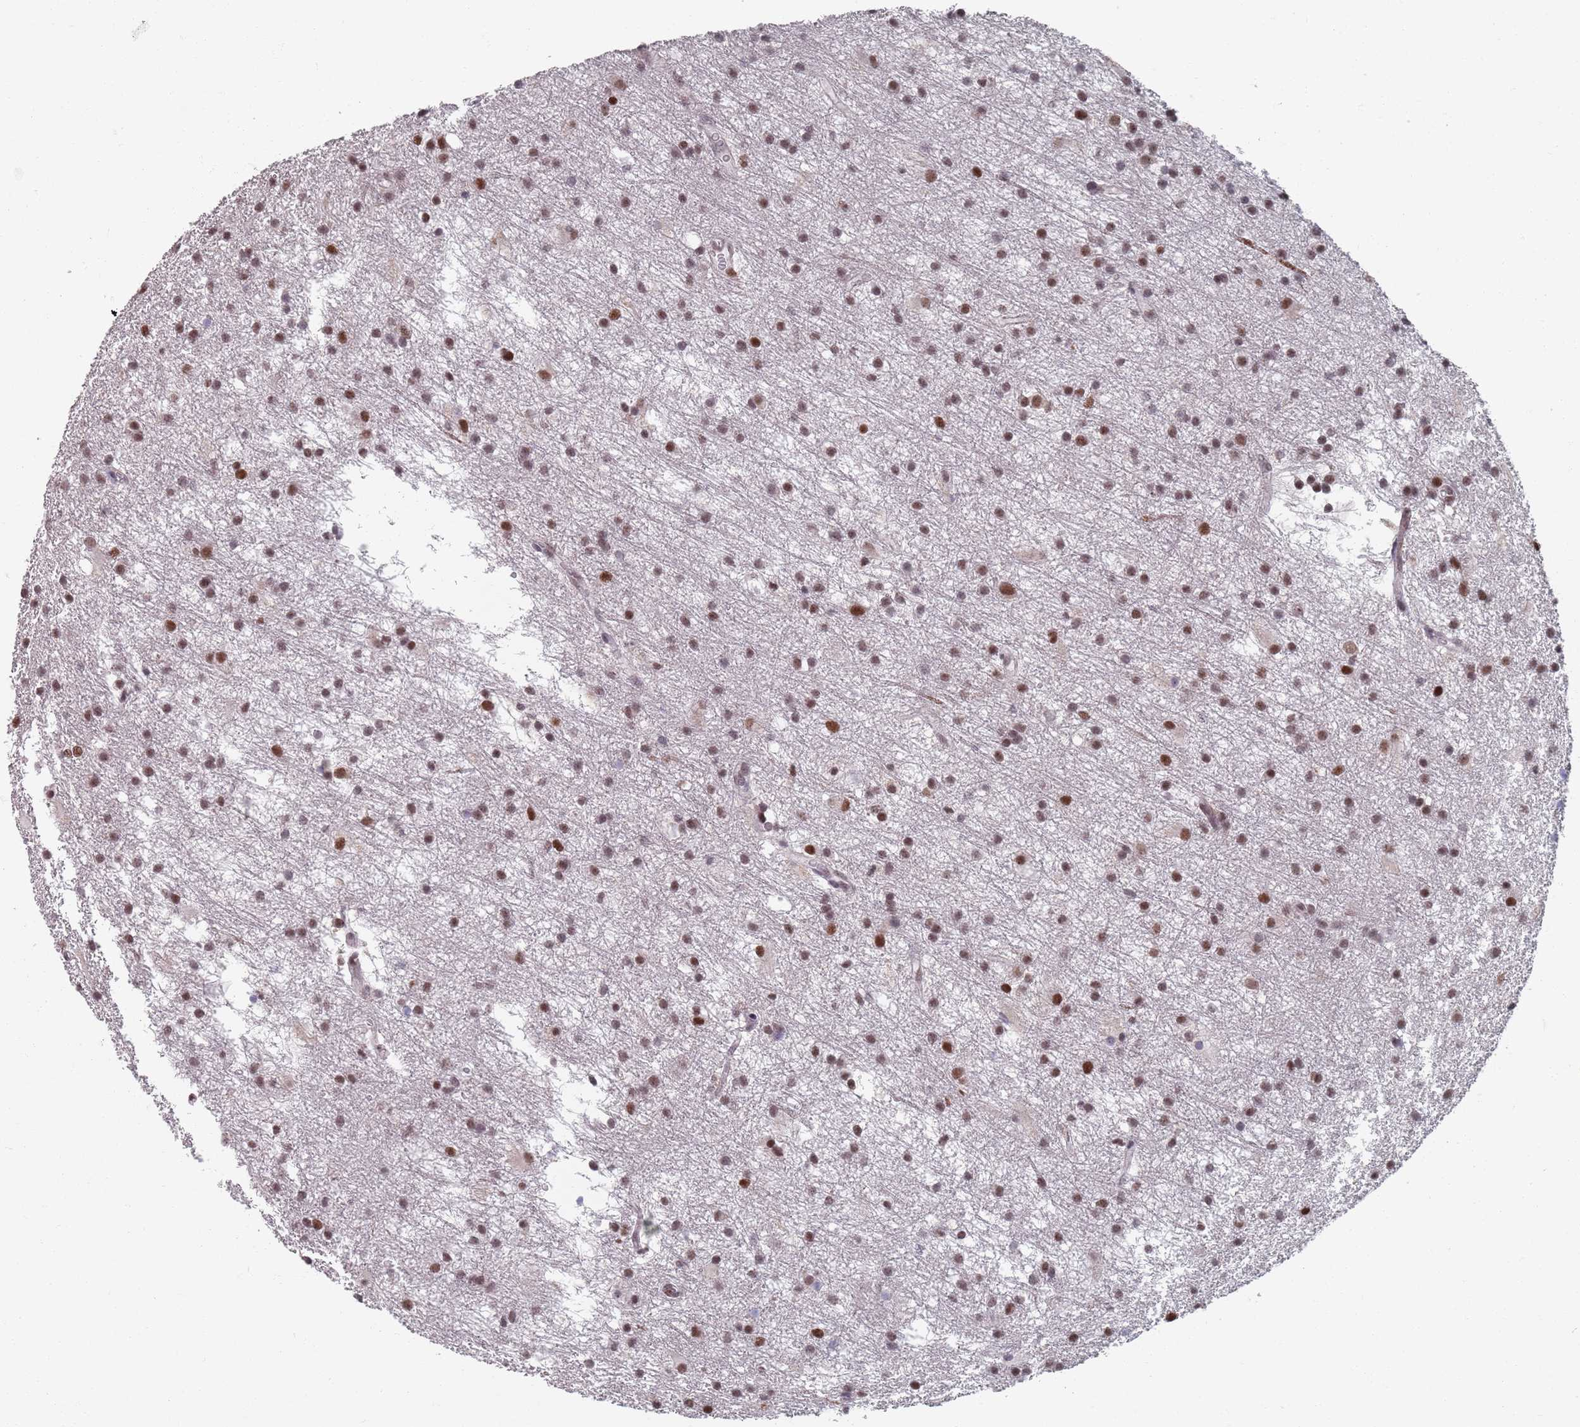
{"staining": {"intensity": "moderate", "quantity": ">75%", "location": "nuclear"}, "tissue": "glioma", "cell_type": "Tumor cells", "image_type": "cancer", "snomed": [{"axis": "morphology", "description": "Glioma, malignant, High grade"}, {"axis": "topography", "description": "Brain"}], "caption": "Glioma tissue exhibits moderate nuclear expression in approximately >75% of tumor cells, visualized by immunohistochemistry.", "gene": "SAMD1", "patient": {"sex": "male", "age": 77}}